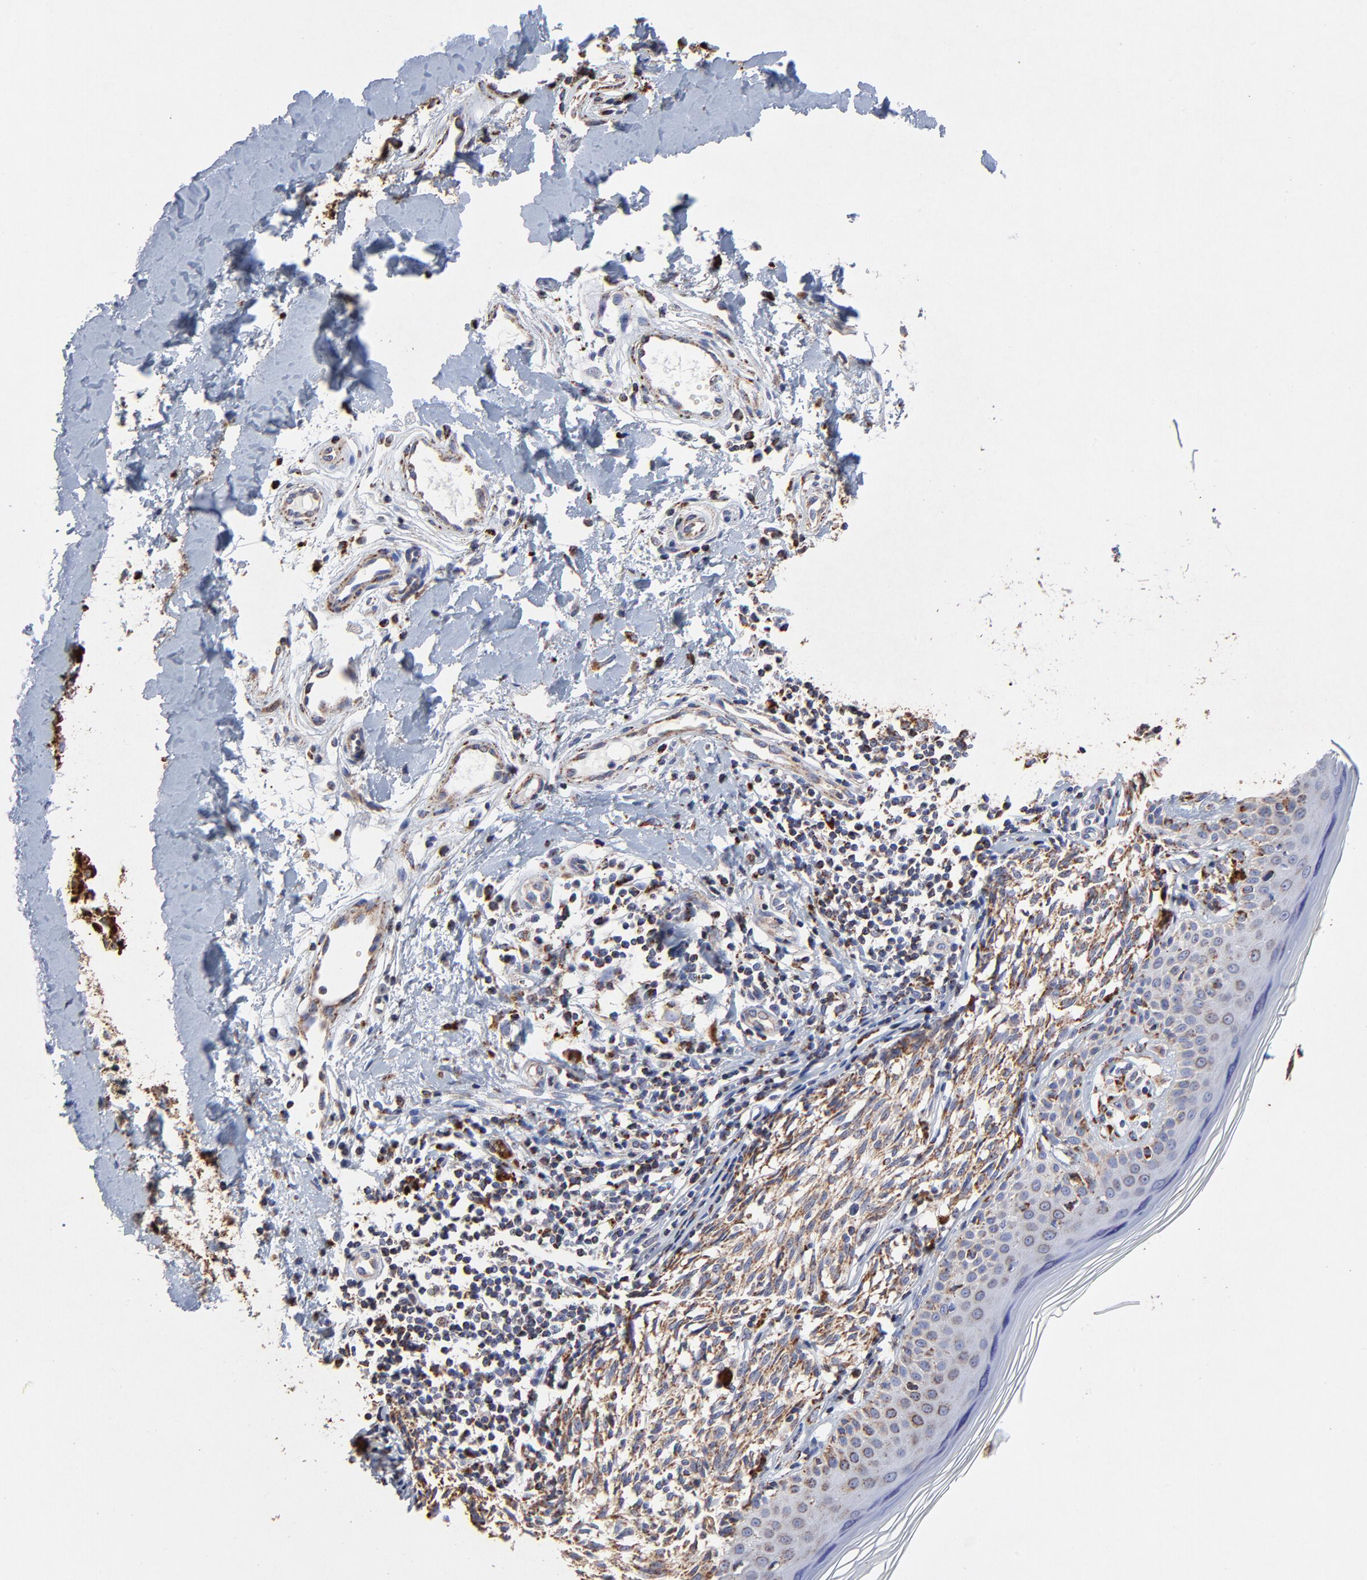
{"staining": {"intensity": "moderate", "quantity": ">75%", "location": "cytoplasmic/membranous"}, "tissue": "melanoma", "cell_type": "Tumor cells", "image_type": "cancer", "snomed": [{"axis": "morphology", "description": "Malignant melanoma, NOS"}, {"axis": "topography", "description": "Skin"}], "caption": "This is a histology image of IHC staining of melanoma, which shows moderate expression in the cytoplasmic/membranous of tumor cells.", "gene": "SSBP1", "patient": {"sex": "male", "age": 67}}